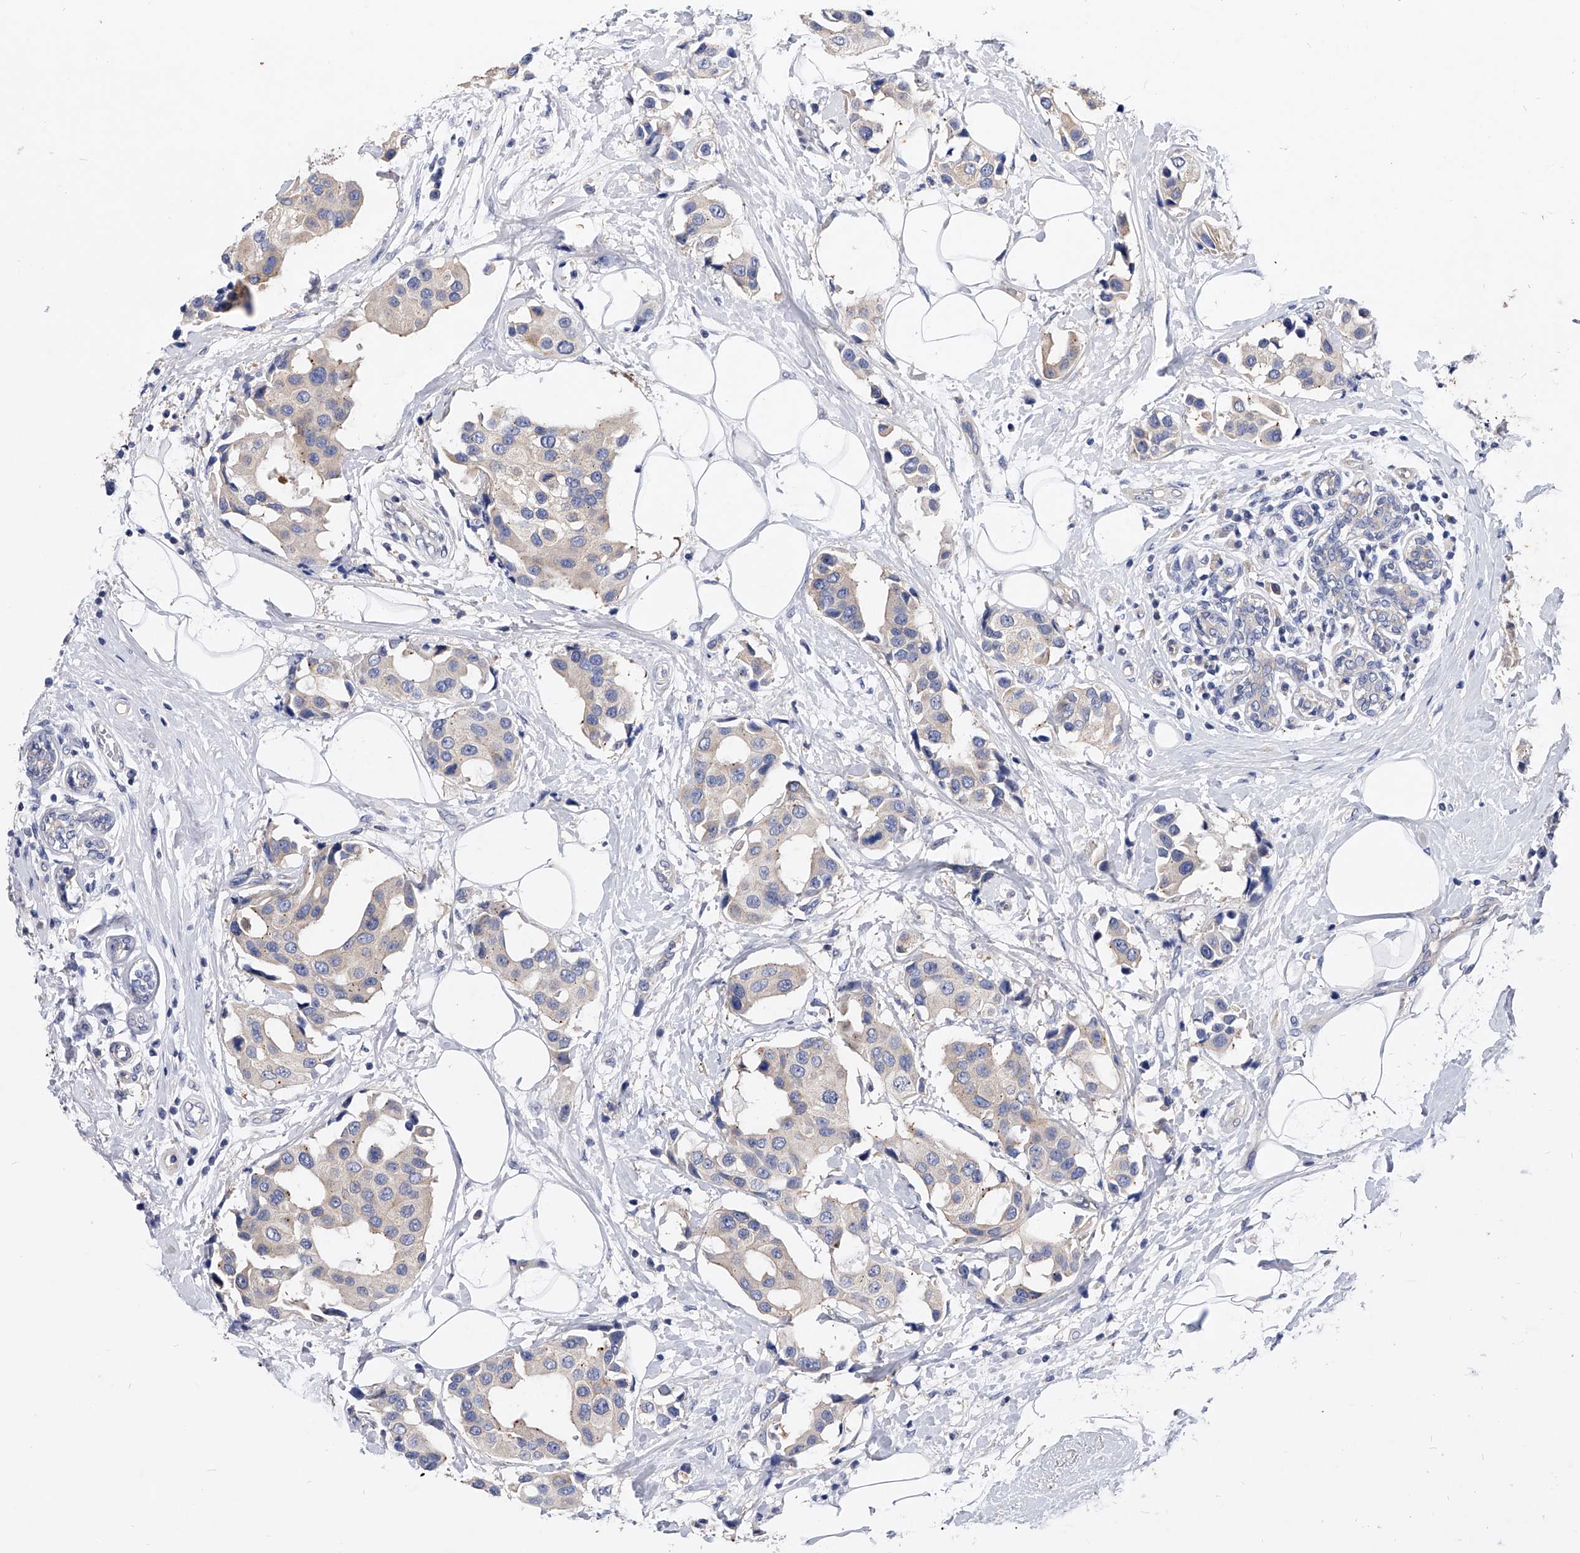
{"staining": {"intensity": "negative", "quantity": "none", "location": "none"}, "tissue": "breast cancer", "cell_type": "Tumor cells", "image_type": "cancer", "snomed": [{"axis": "morphology", "description": "Normal tissue, NOS"}, {"axis": "morphology", "description": "Duct carcinoma"}, {"axis": "topography", "description": "Breast"}], "caption": "This is an immunohistochemistry (IHC) image of human breast cancer (infiltrating ductal carcinoma). There is no staining in tumor cells.", "gene": "PPP5C", "patient": {"sex": "female", "age": 39}}